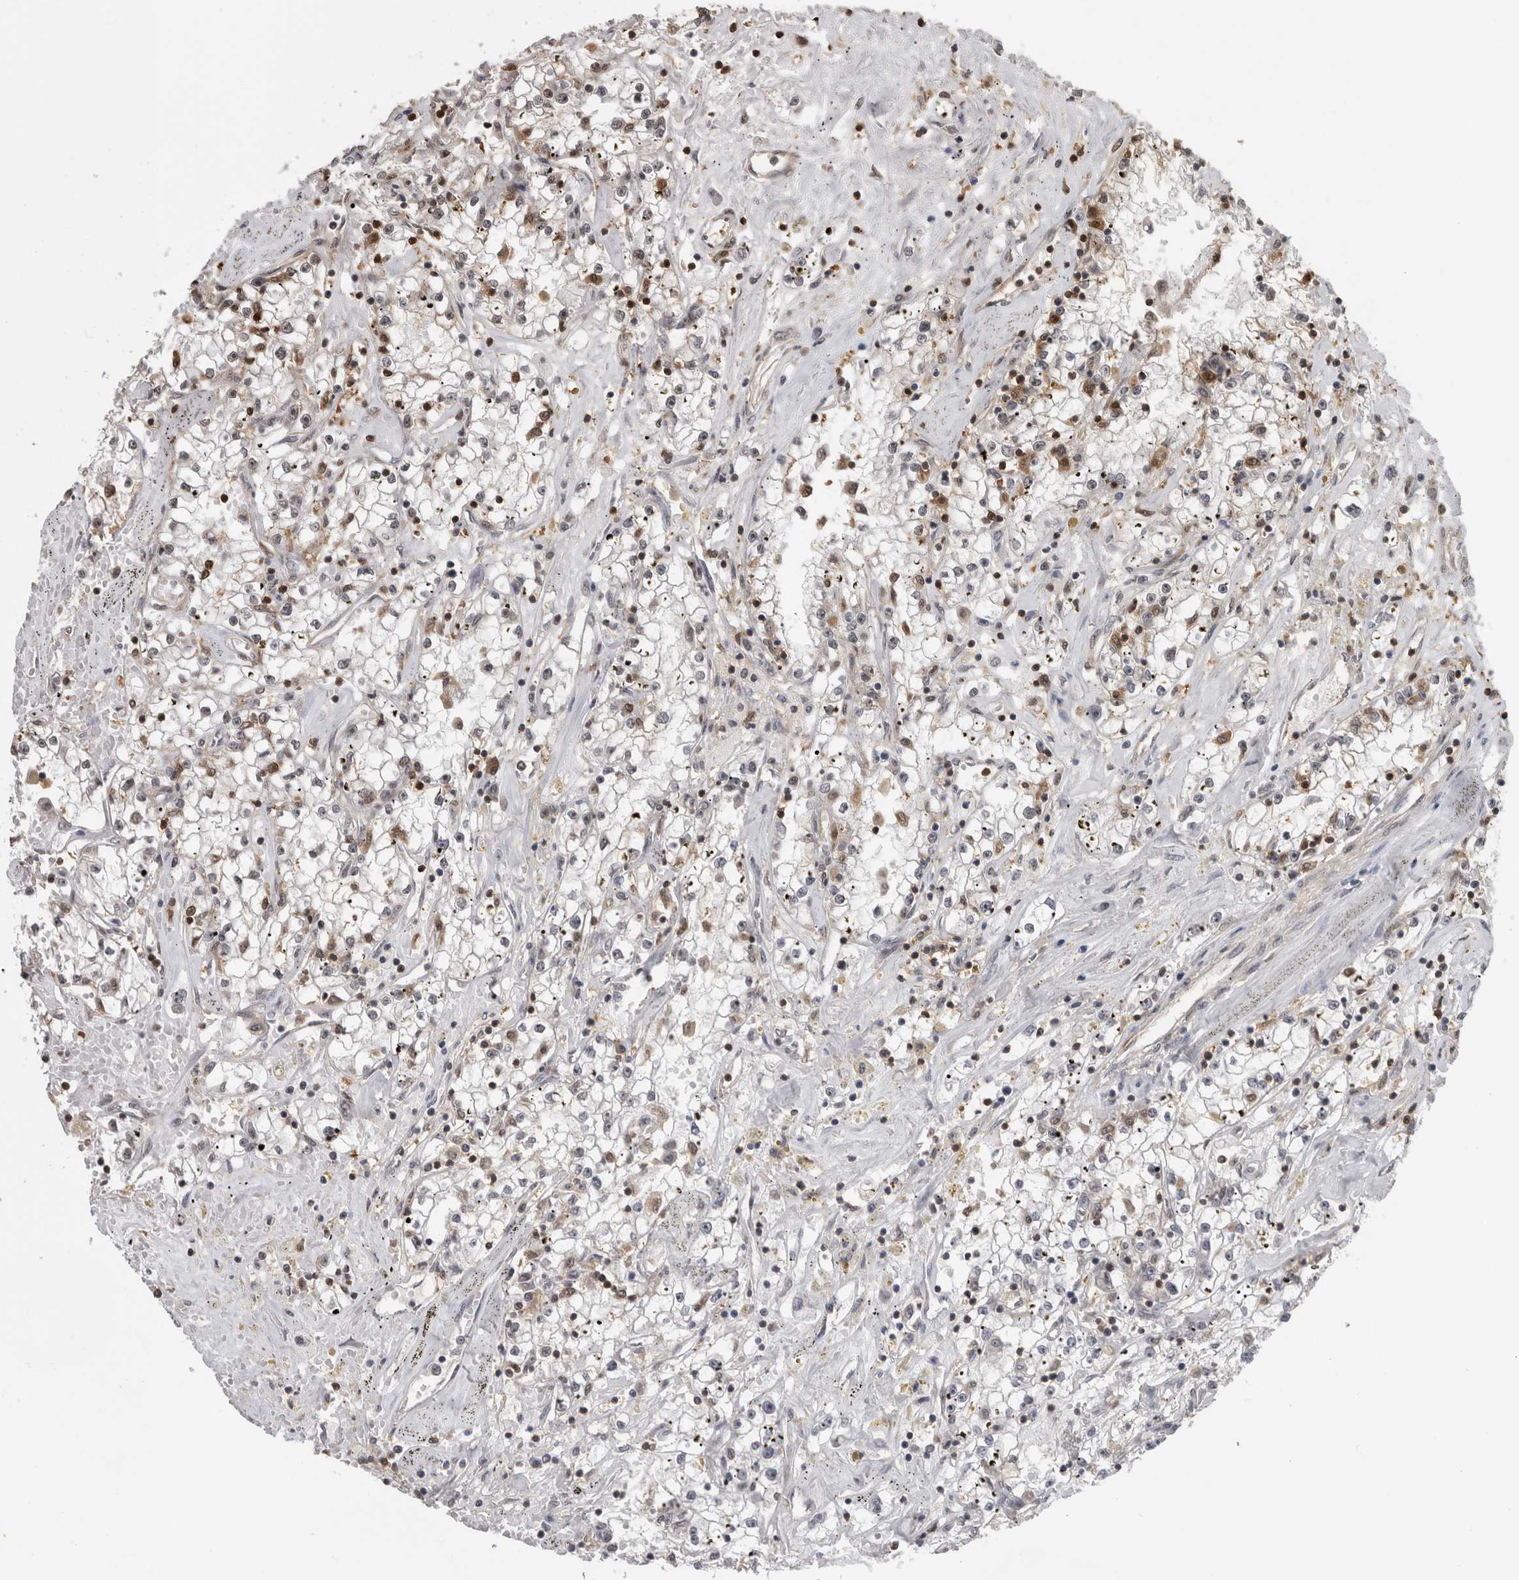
{"staining": {"intensity": "weak", "quantity": "<25%", "location": "nuclear"}, "tissue": "renal cancer", "cell_type": "Tumor cells", "image_type": "cancer", "snomed": [{"axis": "morphology", "description": "Adenocarcinoma, NOS"}, {"axis": "topography", "description": "Kidney"}], "caption": "Immunohistochemistry (IHC) photomicrograph of neoplastic tissue: human renal cancer stained with DAB (3,3'-diaminobenzidine) demonstrates no significant protein positivity in tumor cells.", "gene": "TDRD7", "patient": {"sex": "male", "age": 56}}